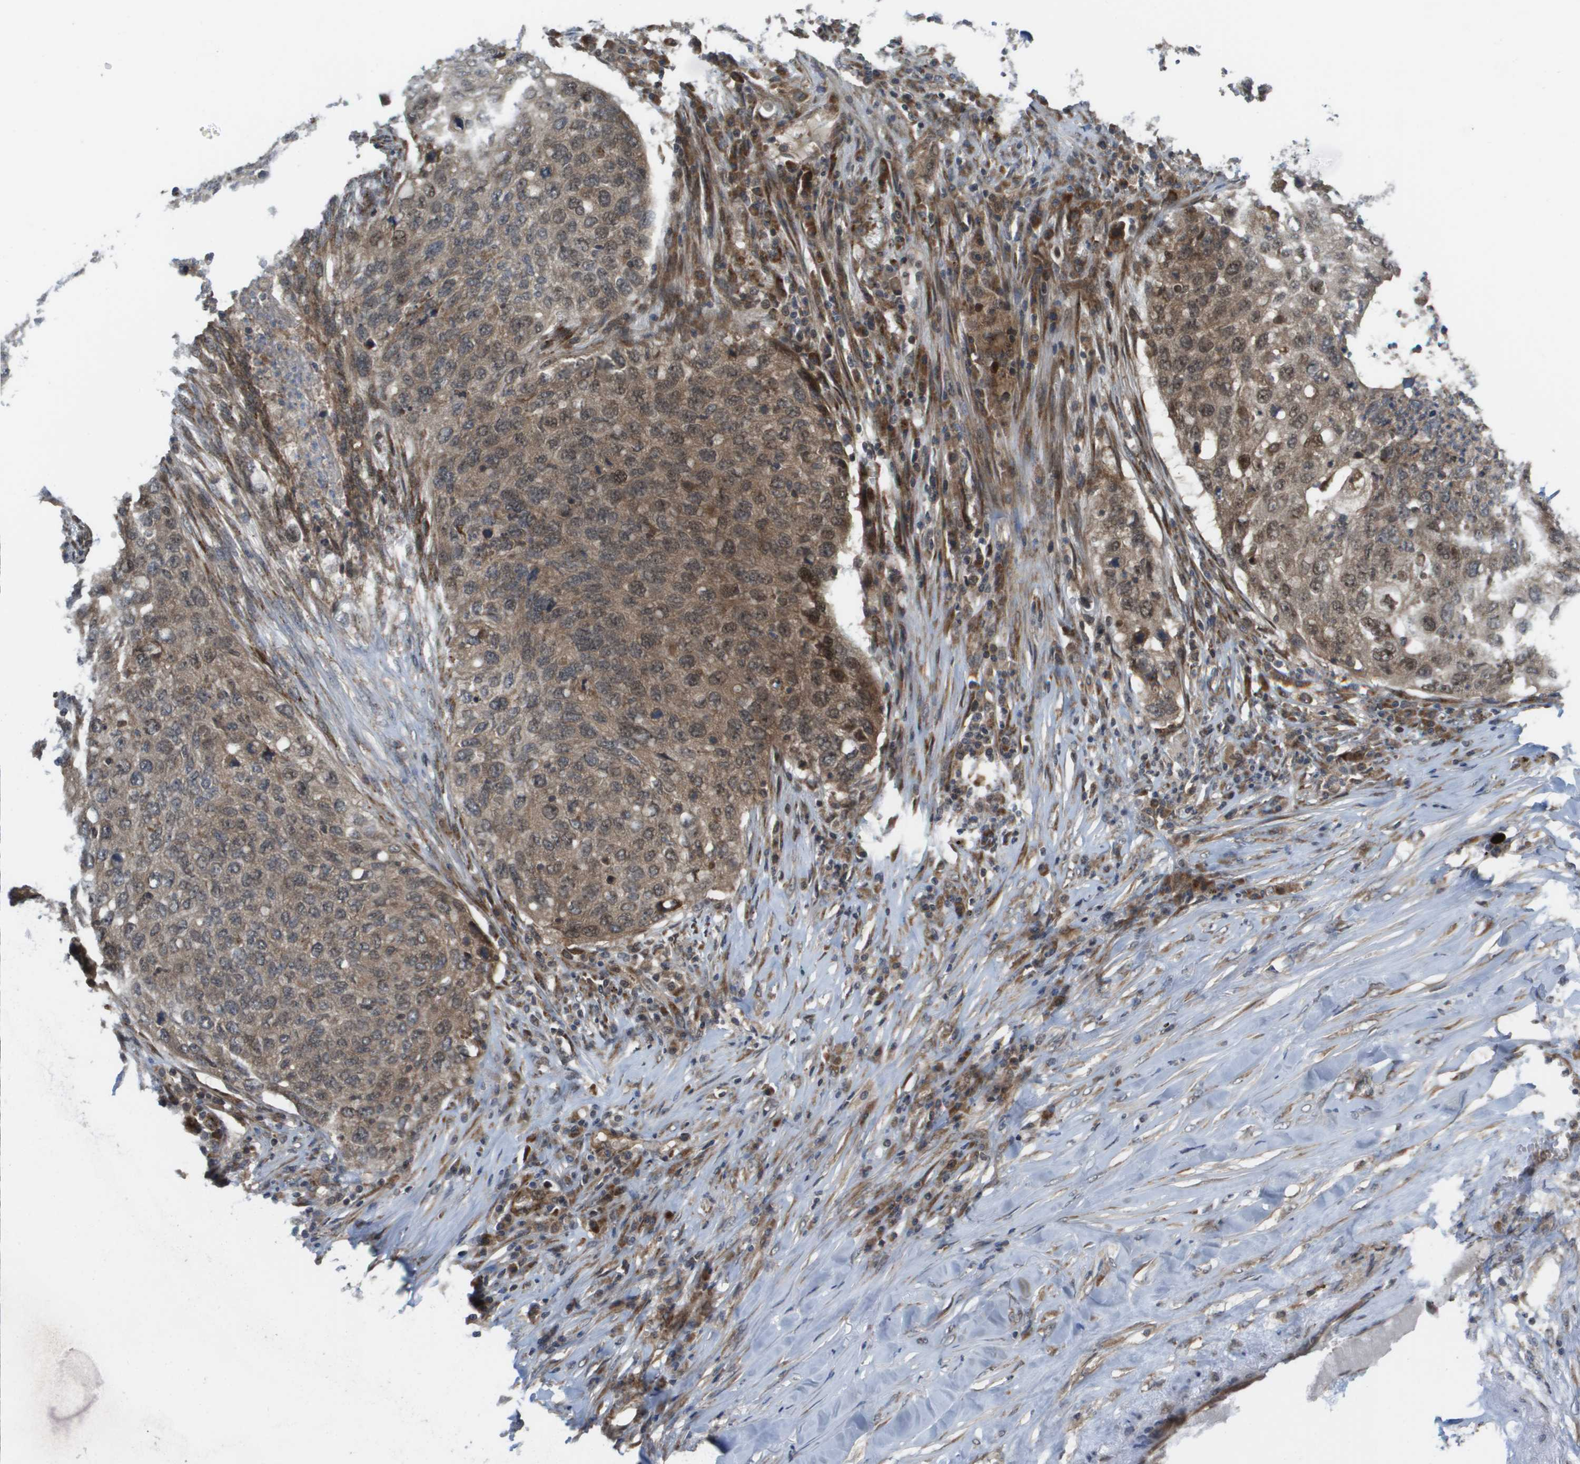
{"staining": {"intensity": "moderate", "quantity": ">75%", "location": "cytoplasmic/membranous,nuclear"}, "tissue": "lung cancer", "cell_type": "Tumor cells", "image_type": "cancer", "snomed": [{"axis": "morphology", "description": "Squamous cell carcinoma, NOS"}, {"axis": "topography", "description": "Lung"}], "caption": "A brown stain shows moderate cytoplasmic/membranous and nuclear staining of a protein in lung squamous cell carcinoma tumor cells.", "gene": "CTPS2", "patient": {"sex": "female", "age": 63}}